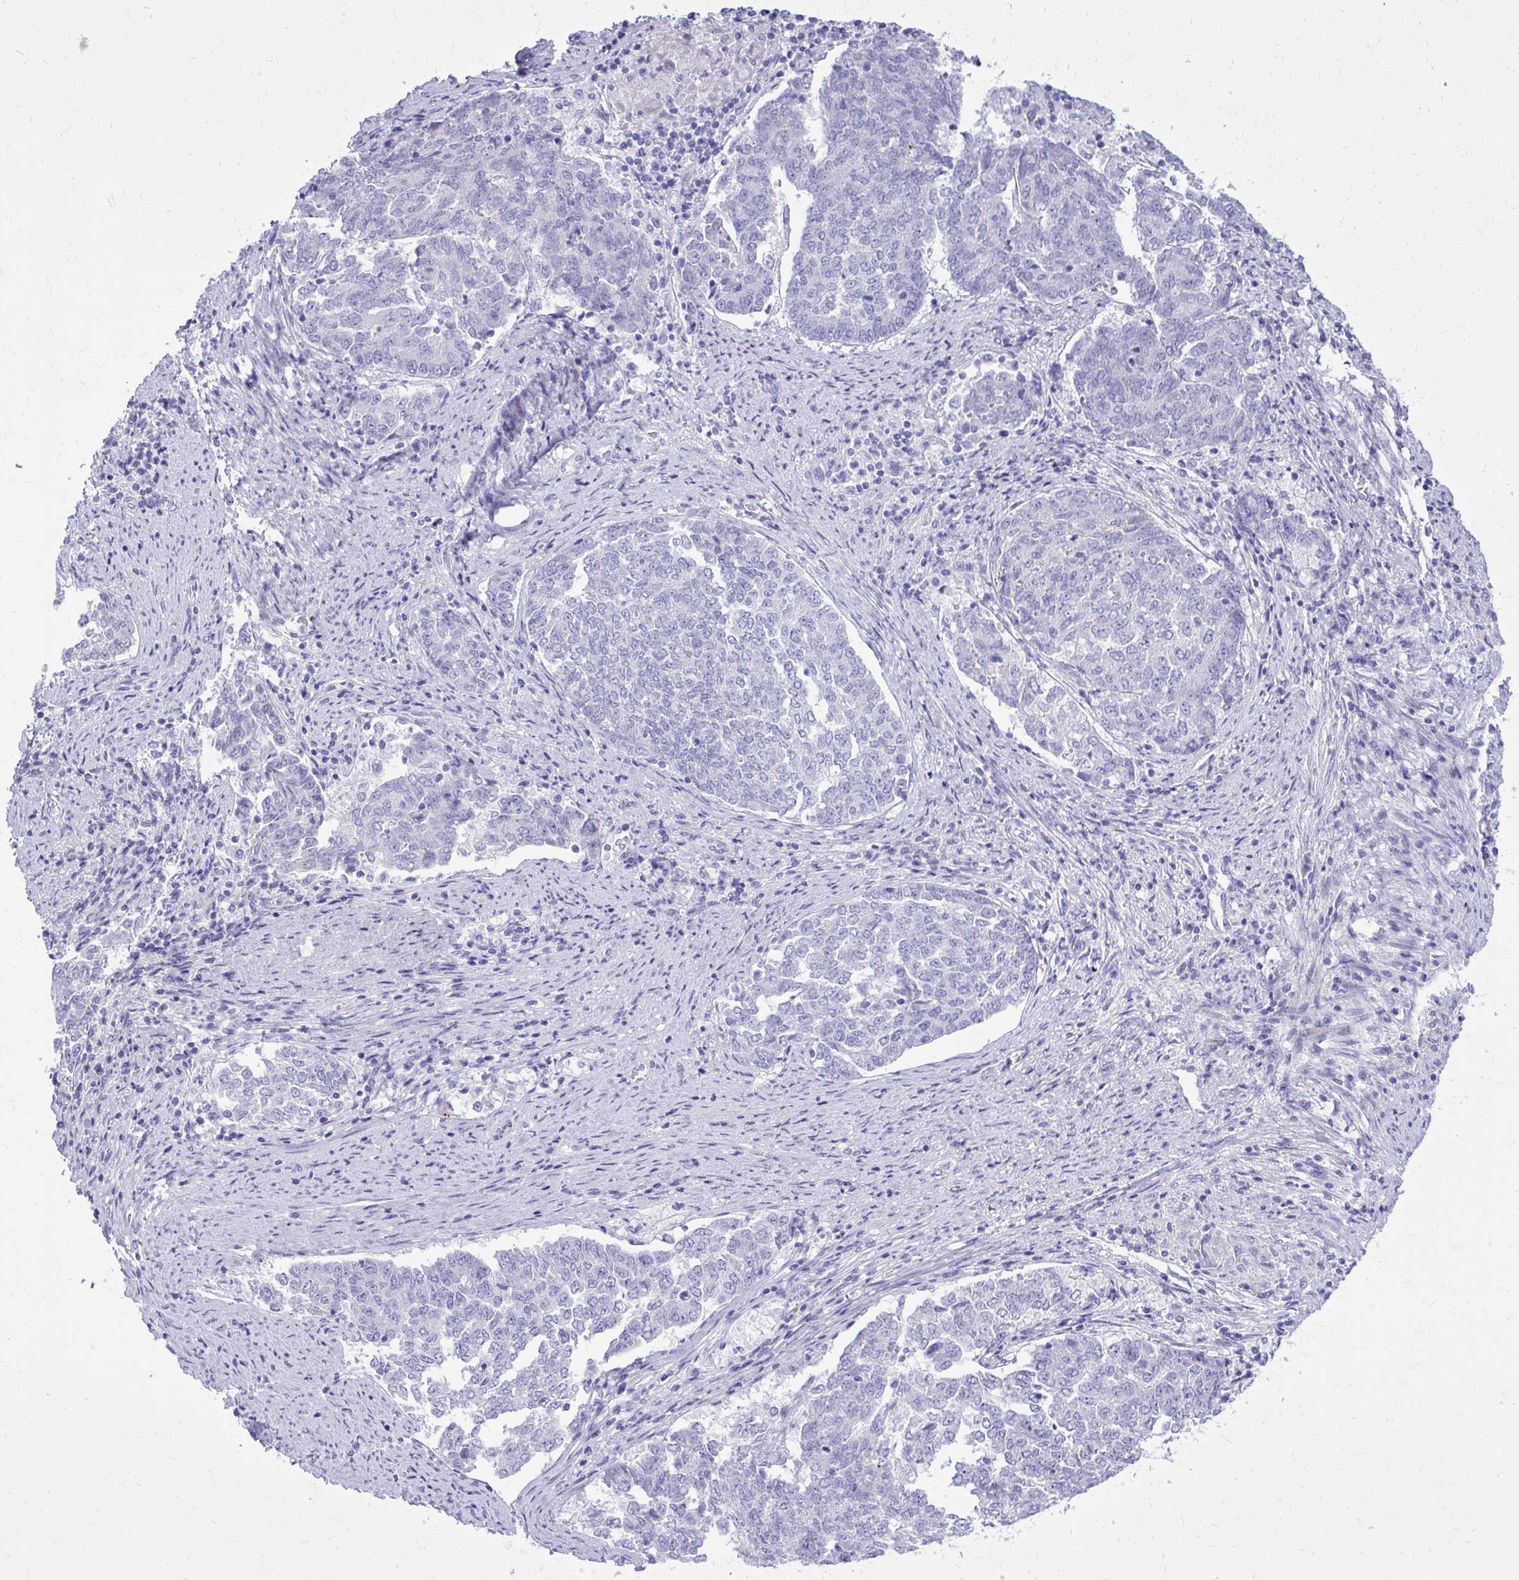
{"staining": {"intensity": "negative", "quantity": "none", "location": "none"}, "tissue": "endometrial cancer", "cell_type": "Tumor cells", "image_type": "cancer", "snomed": [{"axis": "morphology", "description": "Adenocarcinoma, NOS"}, {"axis": "topography", "description": "Endometrium"}], "caption": "A high-resolution micrograph shows immunohistochemistry (IHC) staining of adenocarcinoma (endometrial), which demonstrates no significant staining in tumor cells. Brightfield microscopy of immunohistochemistry stained with DAB (brown) and hematoxylin (blue), captured at high magnification.", "gene": "BCL6B", "patient": {"sex": "female", "age": 80}}